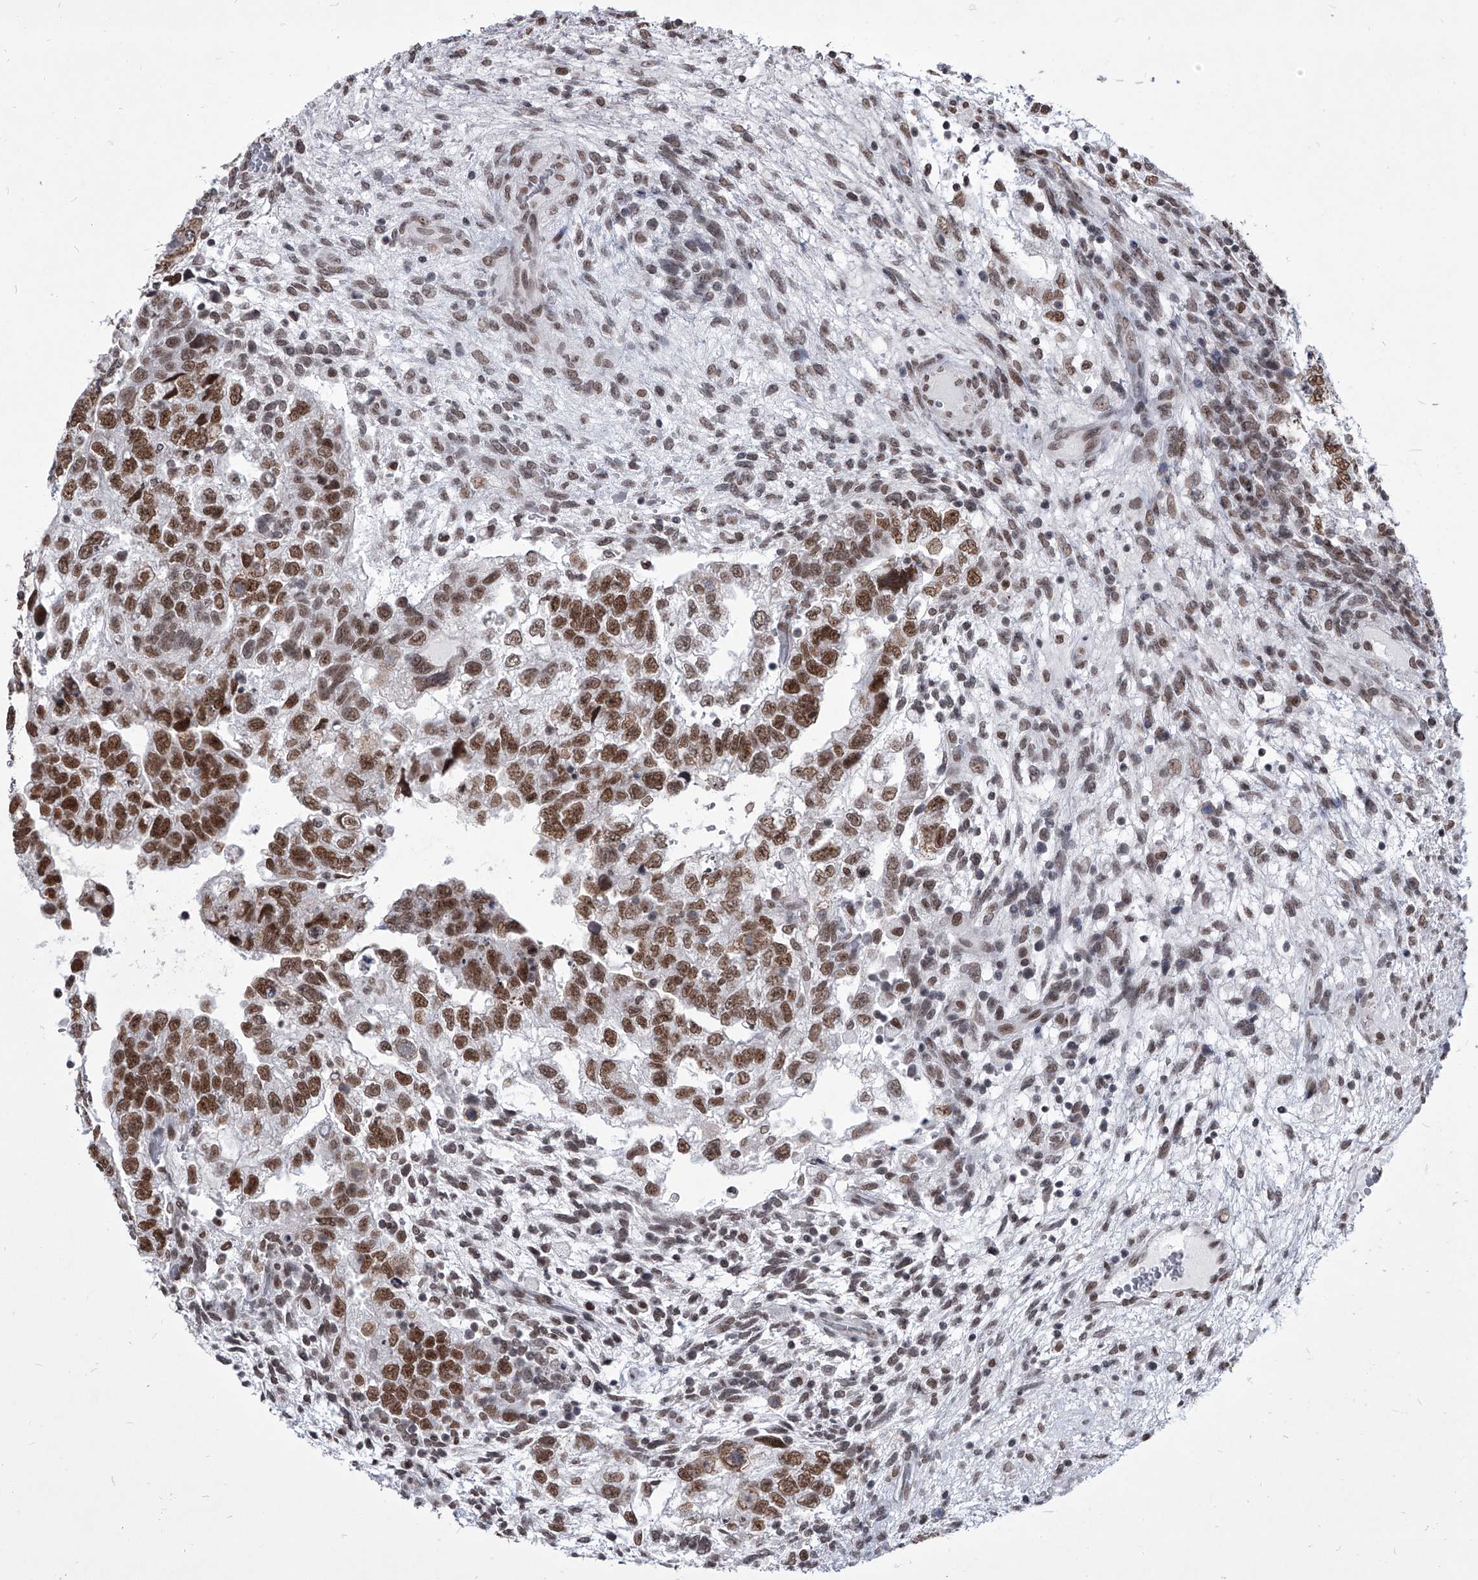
{"staining": {"intensity": "strong", "quantity": ">75%", "location": "nuclear"}, "tissue": "testis cancer", "cell_type": "Tumor cells", "image_type": "cancer", "snomed": [{"axis": "morphology", "description": "Carcinoma, Embryonal, NOS"}, {"axis": "topography", "description": "Testis"}], "caption": "Strong nuclear protein positivity is appreciated in approximately >75% of tumor cells in embryonal carcinoma (testis).", "gene": "PPIL4", "patient": {"sex": "male", "age": 37}}